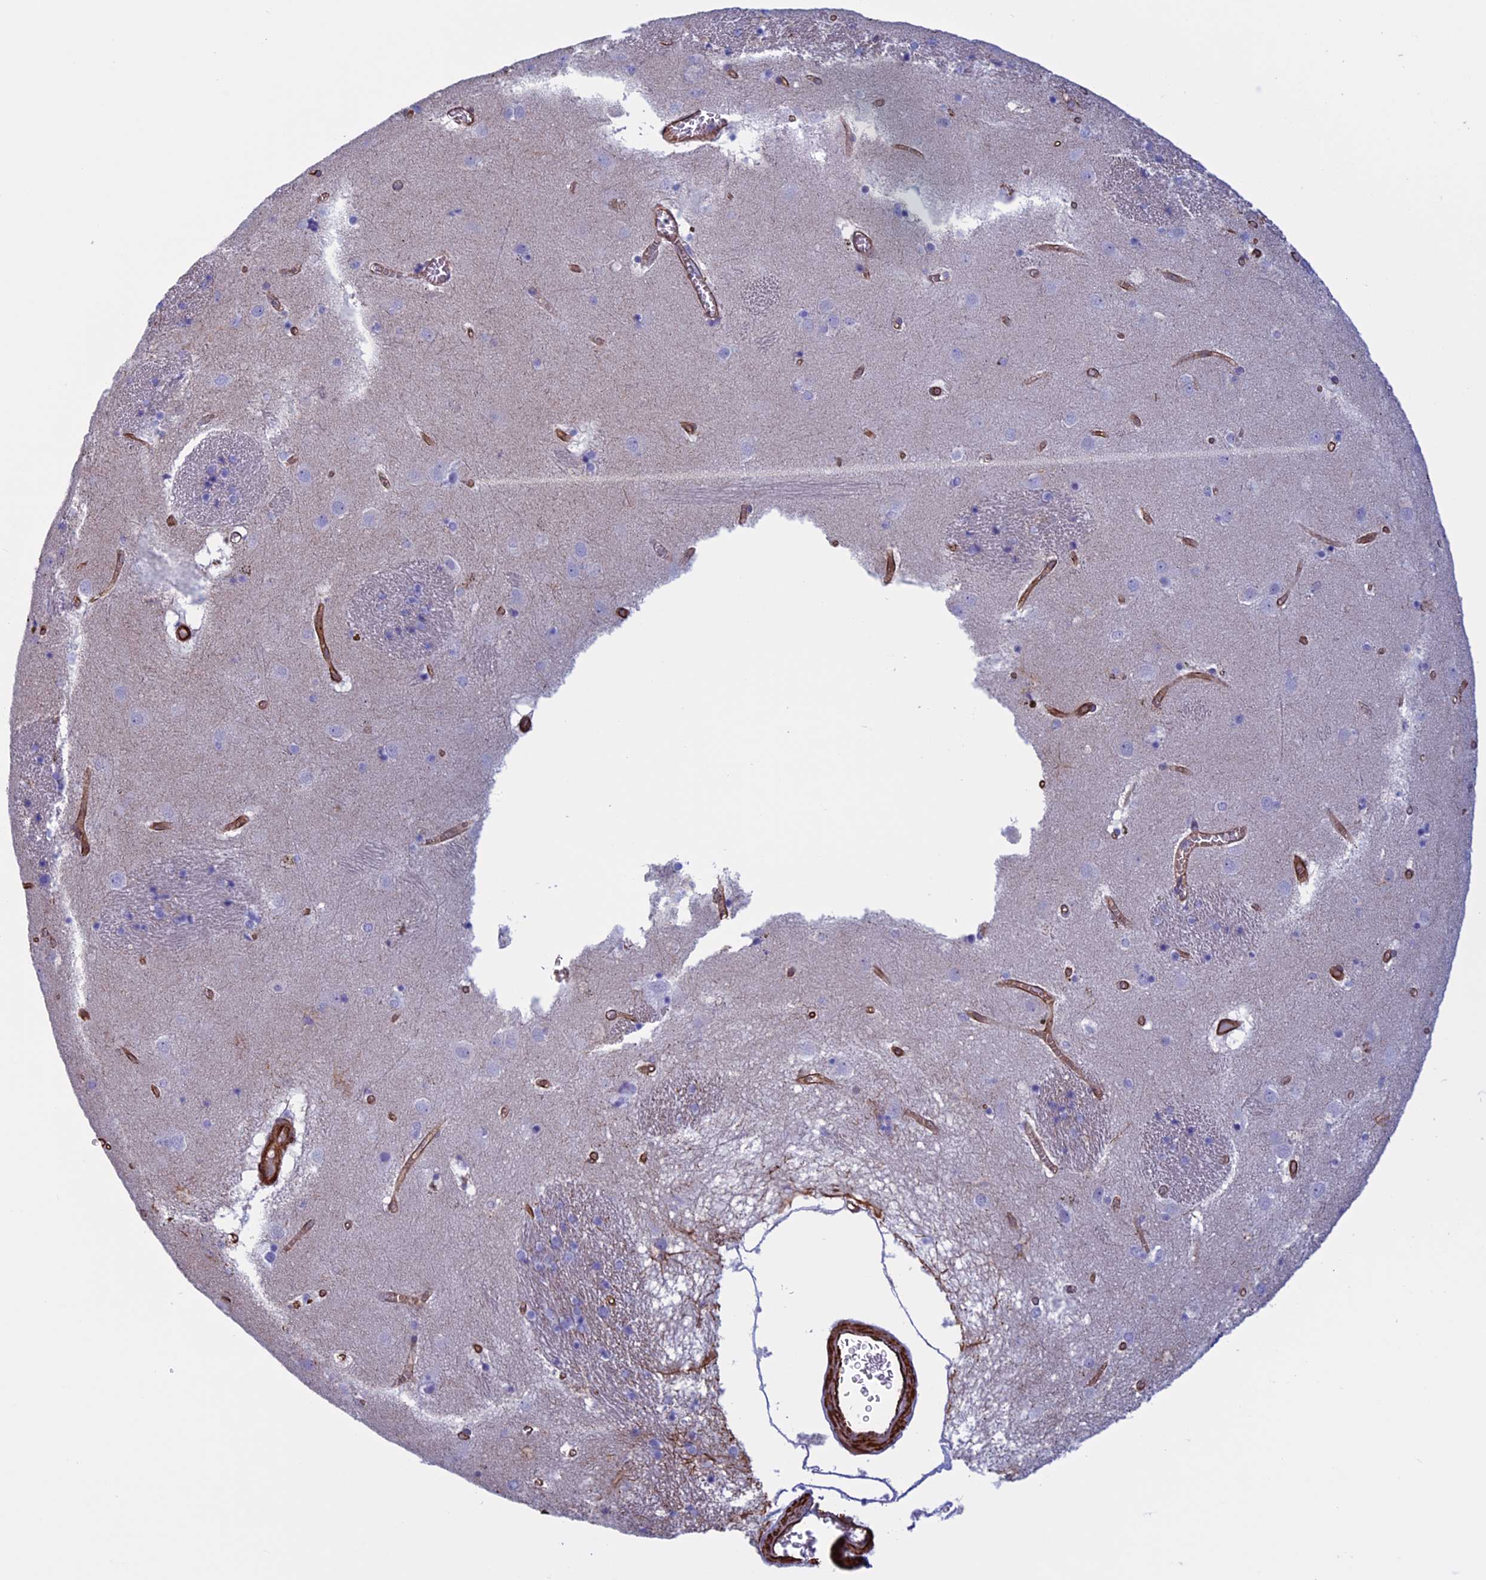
{"staining": {"intensity": "negative", "quantity": "none", "location": "none"}, "tissue": "caudate", "cell_type": "Glial cells", "image_type": "normal", "snomed": [{"axis": "morphology", "description": "Normal tissue, NOS"}, {"axis": "topography", "description": "Lateral ventricle wall"}], "caption": "Immunohistochemical staining of normal human caudate demonstrates no significant staining in glial cells.", "gene": "ANGPTL2", "patient": {"sex": "male", "age": 70}}